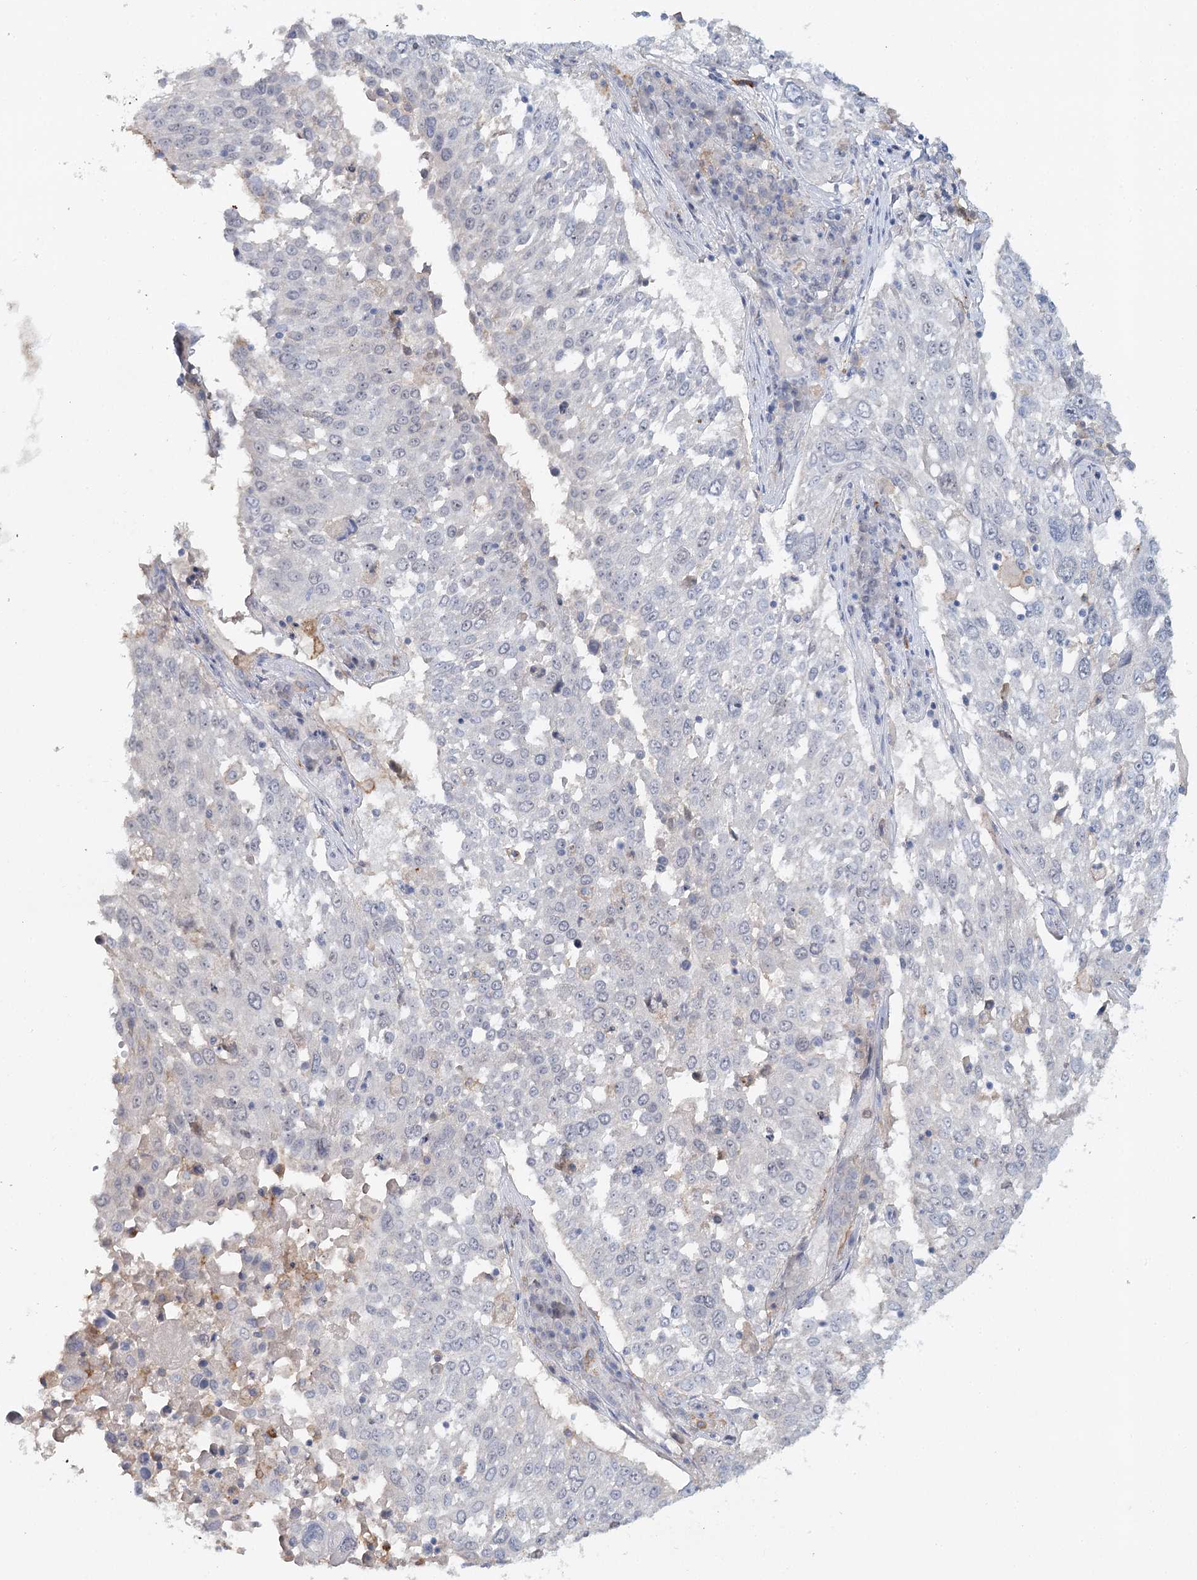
{"staining": {"intensity": "negative", "quantity": "none", "location": "none"}, "tissue": "lung cancer", "cell_type": "Tumor cells", "image_type": "cancer", "snomed": [{"axis": "morphology", "description": "Squamous cell carcinoma, NOS"}, {"axis": "topography", "description": "Lung"}], "caption": "Tumor cells show no significant expression in lung cancer. (Brightfield microscopy of DAB (3,3'-diaminobenzidine) immunohistochemistry at high magnification).", "gene": "ALDH3B1", "patient": {"sex": "male", "age": 65}}